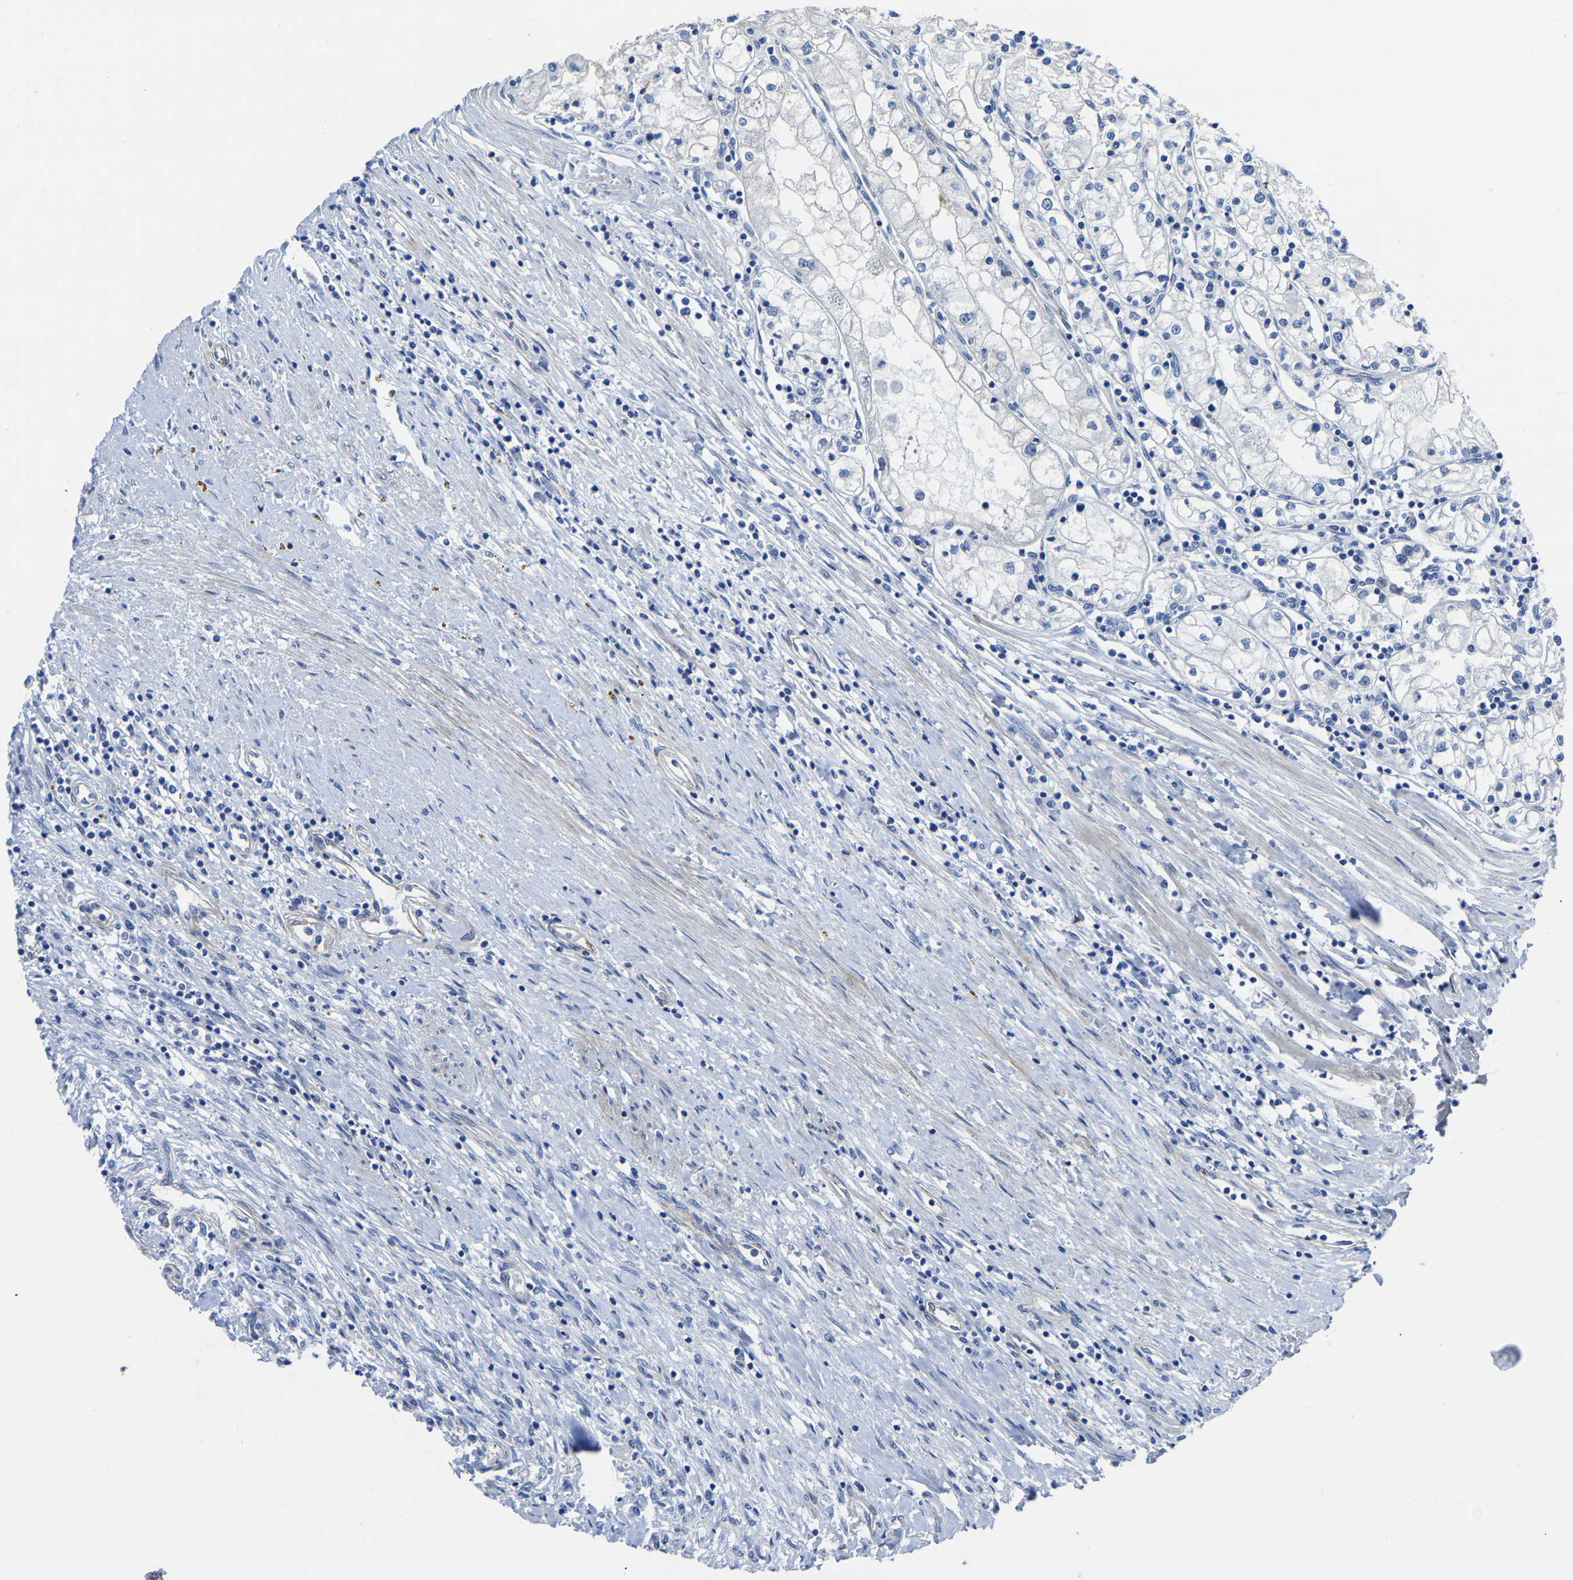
{"staining": {"intensity": "negative", "quantity": "none", "location": "none"}, "tissue": "renal cancer", "cell_type": "Tumor cells", "image_type": "cancer", "snomed": [{"axis": "morphology", "description": "Adenocarcinoma, NOS"}, {"axis": "topography", "description": "Kidney"}], "caption": "Tumor cells are negative for protein expression in human renal cancer.", "gene": "SLC45A3", "patient": {"sex": "male", "age": 68}}